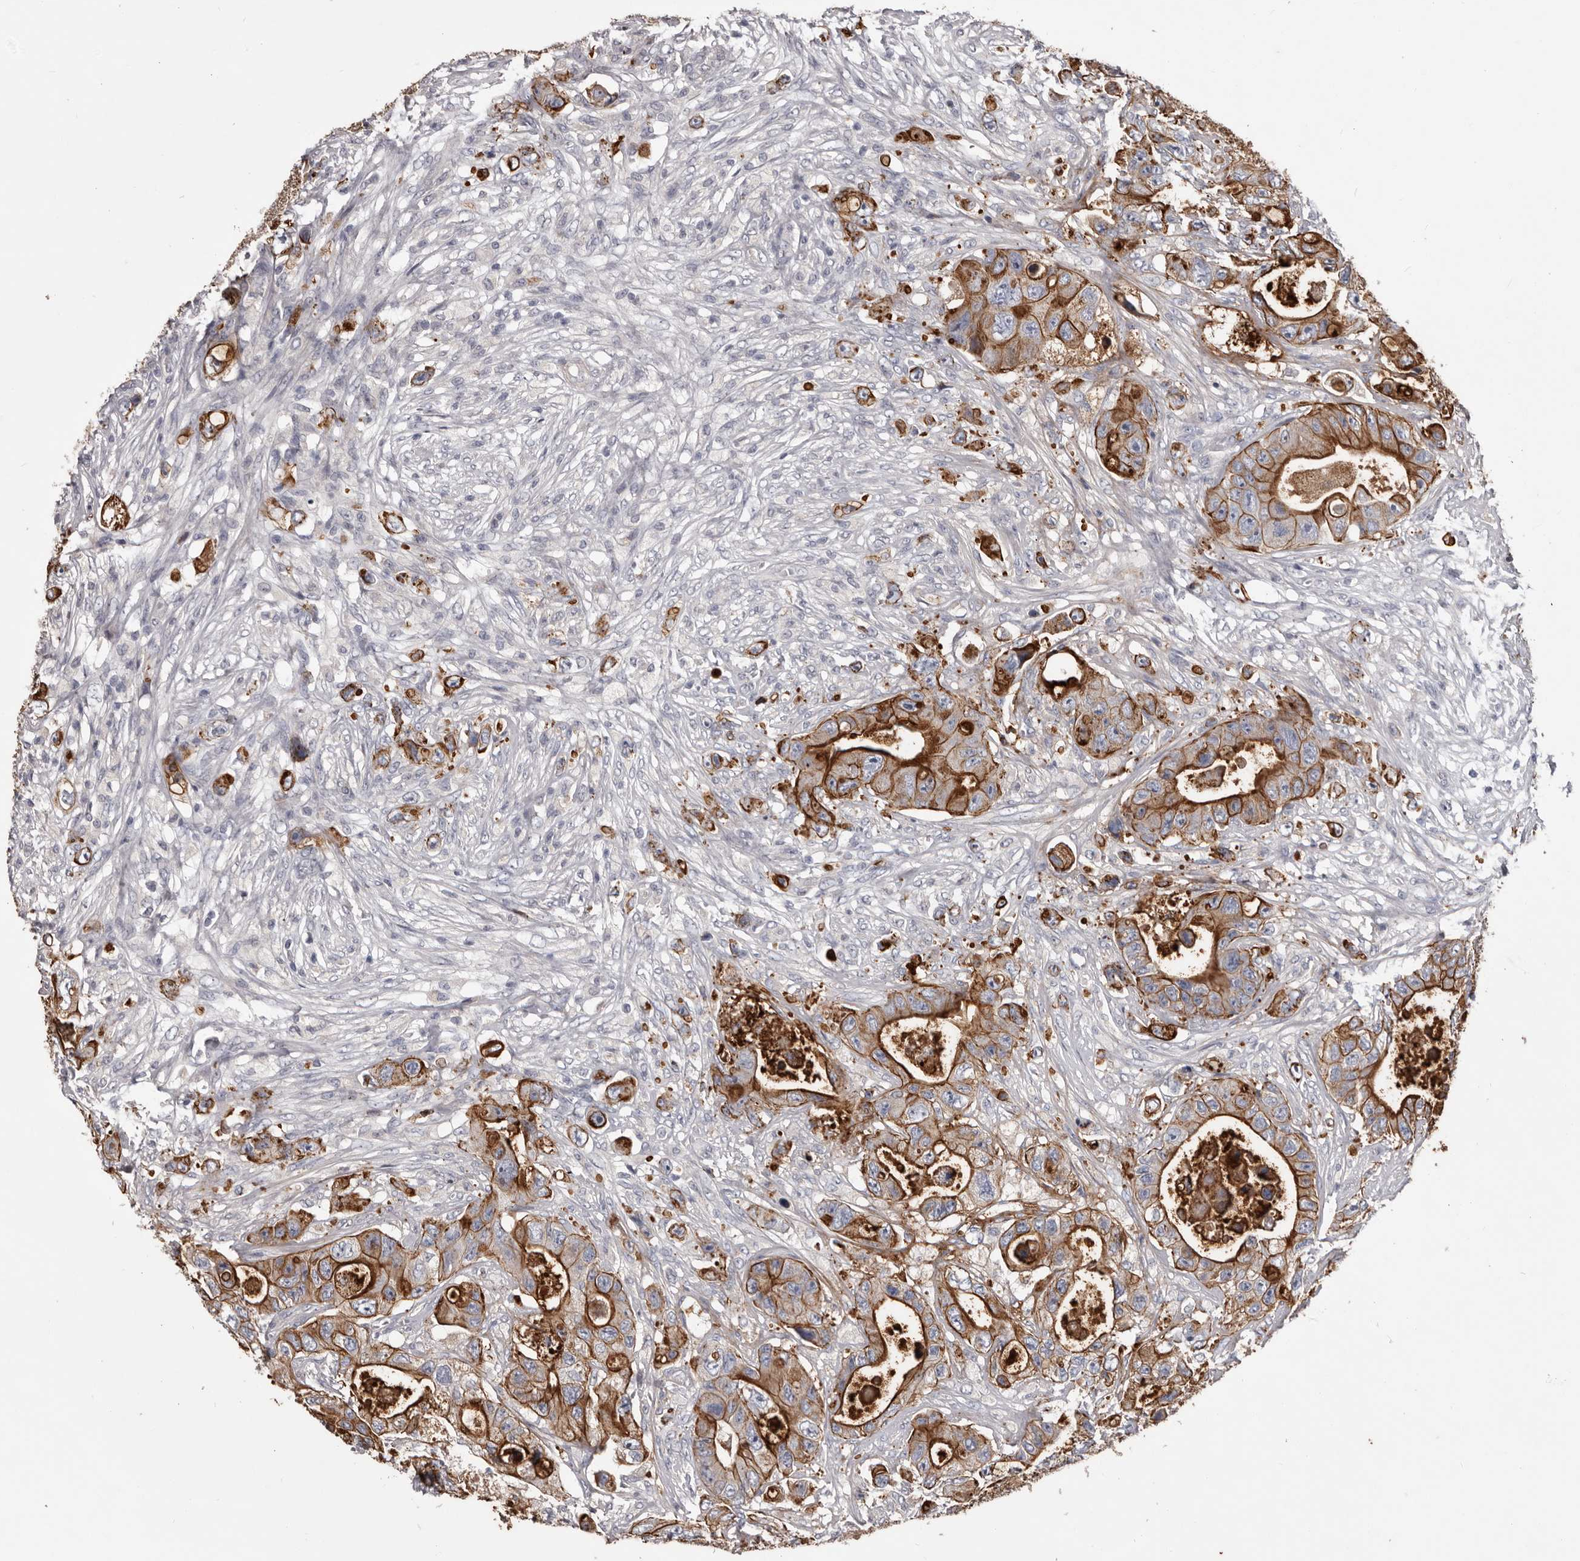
{"staining": {"intensity": "strong", "quantity": "25%-75%", "location": "cytoplasmic/membranous"}, "tissue": "colorectal cancer", "cell_type": "Tumor cells", "image_type": "cancer", "snomed": [{"axis": "morphology", "description": "Adenocarcinoma, NOS"}, {"axis": "topography", "description": "Colon"}], "caption": "Immunohistochemistry (IHC) (DAB (3,3'-diaminobenzidine)) staining of colorectal cancer displays strong cytoplasmic/membranous protein expression in about 25%-75% of tumor cells.", "gene": "LPAR6", "patient": {"sex": "female", "age": 46}}